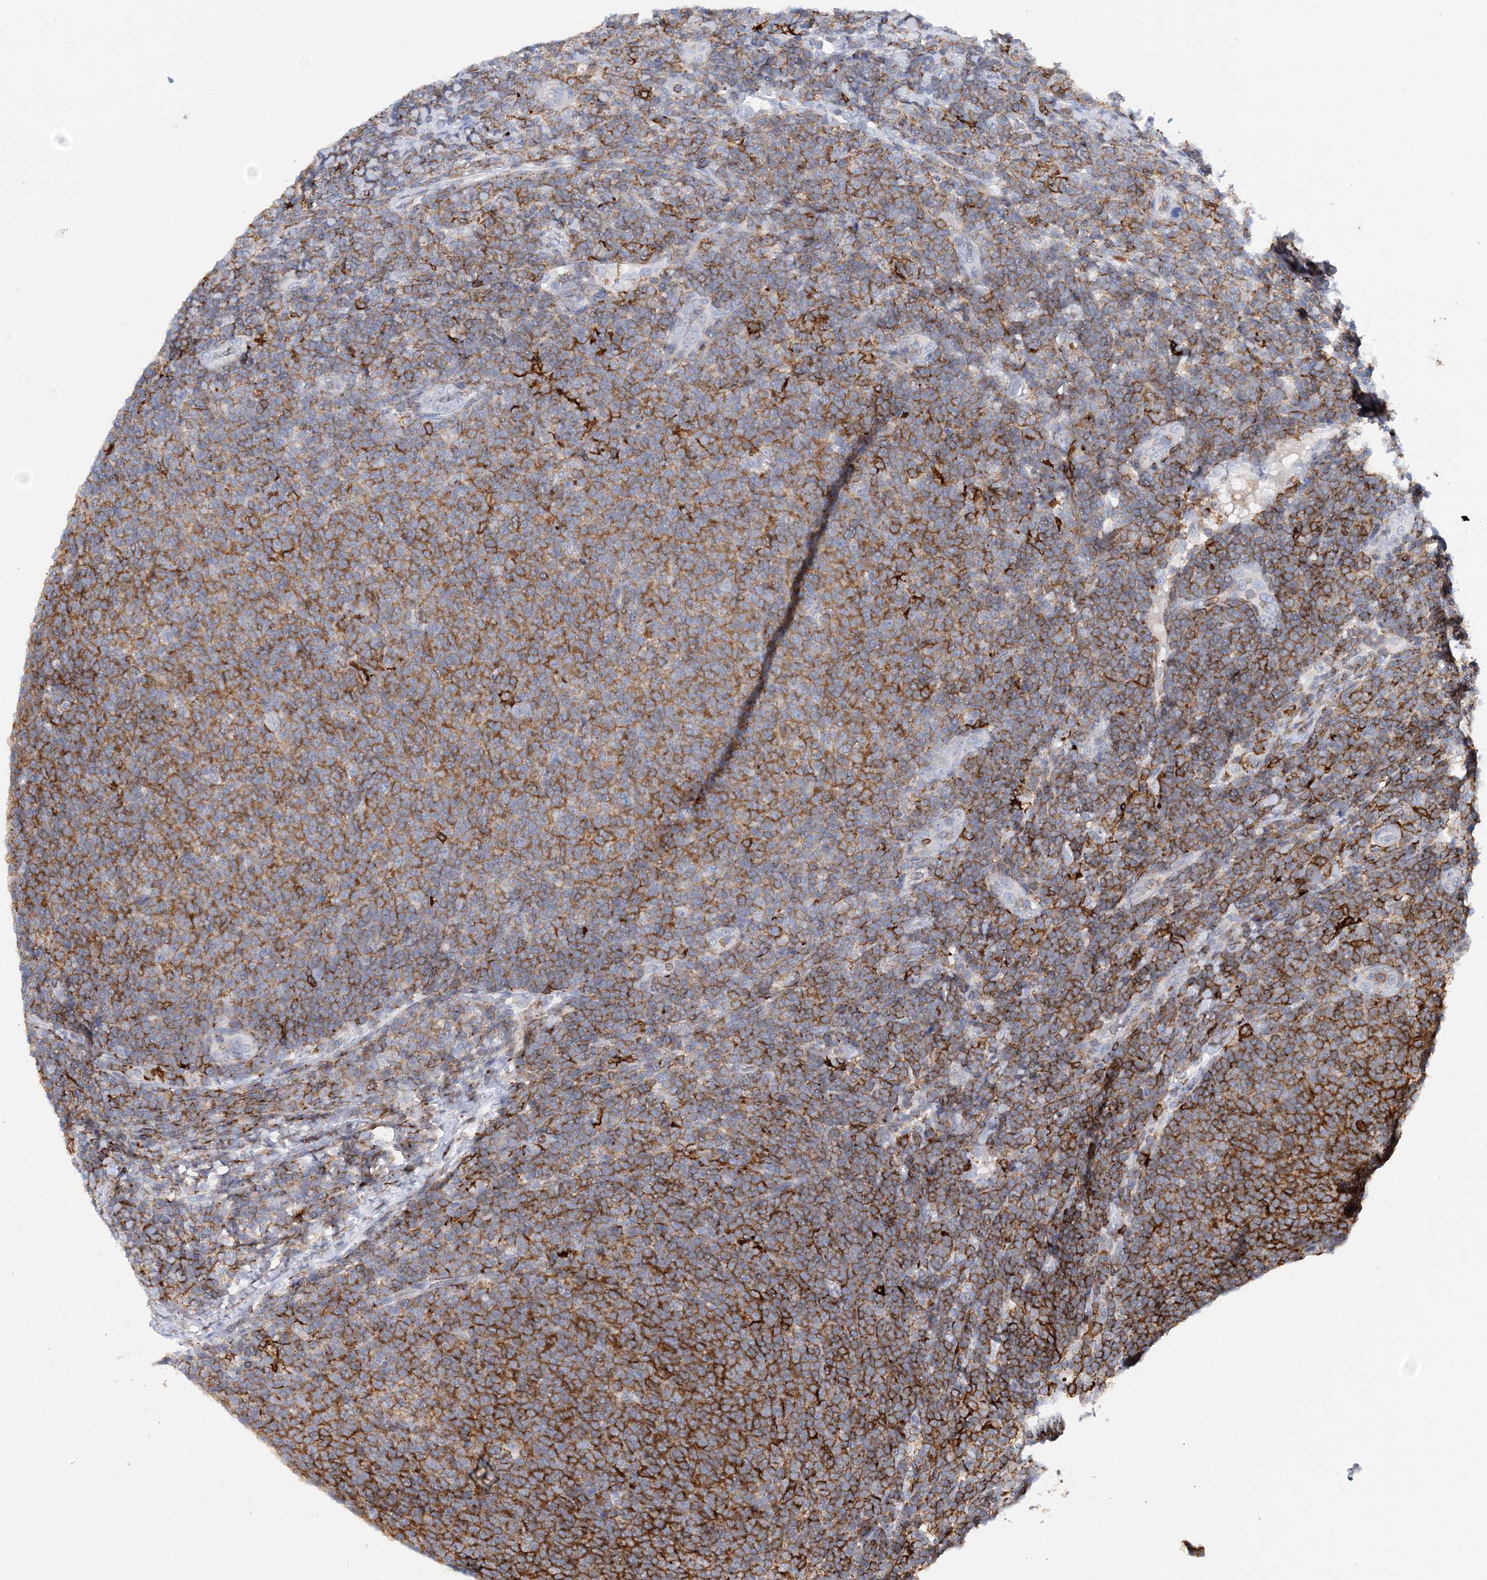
{"staining": {"intensity": "moderate", "quantity": ">75%", "location": "cytoplasmic/membranous"}, "tissue": "lymphoma", "cell_type": "Tumor cells", "image_type": "cancer", "snomed": [{"axis": "morphology", "description": "Malignant lymphoma, non-Hodgkin's type, Low grade"}, {"axis": "topography", "description": "Lymph node"}], "caption": "IHC of lymphoma reveals medium levels of moderate cytoplasmic/membranous positivity in approximately >75% of tumor cells.", "gene": "PRMT9", "patient": {"sex": "male", "age": 66}}